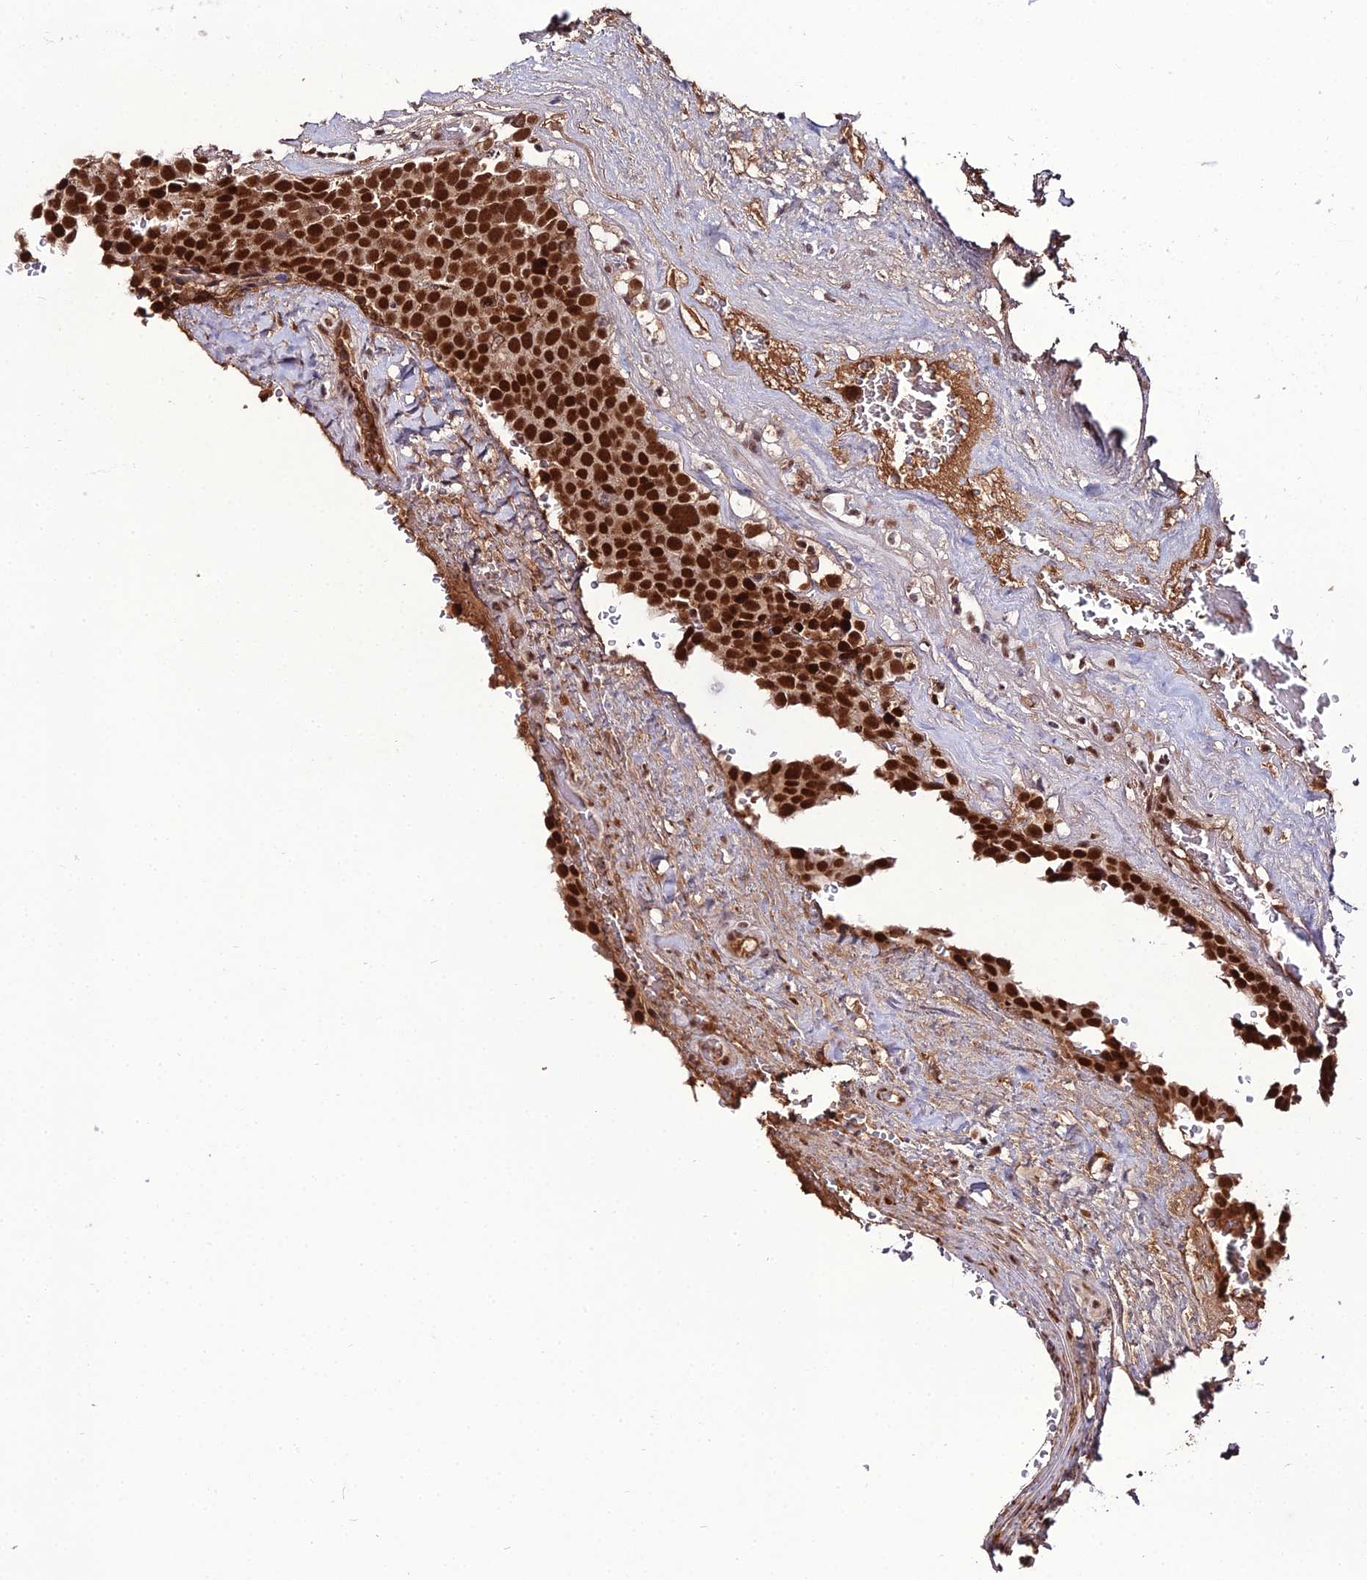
{"staining": {"intensity": "strong", "quantity": ">75%", "location": "nuclear"}, "tissue": "testis cancer", "cell_type": "Tumor cells", "image_type": "cancer", "snomed": [{"axis": "morphology", "description": "Seminoma, NOS"}, {"axis": "topography", "description": "Testis"}], "caption": "Immunohistochemical staining of testis cancer (seminoma) displays high levels of strong nuclear staining in approximately >75% of tumor cells.", "gene": "RBM12", "patient": {"sex": "male", "age": 71}}